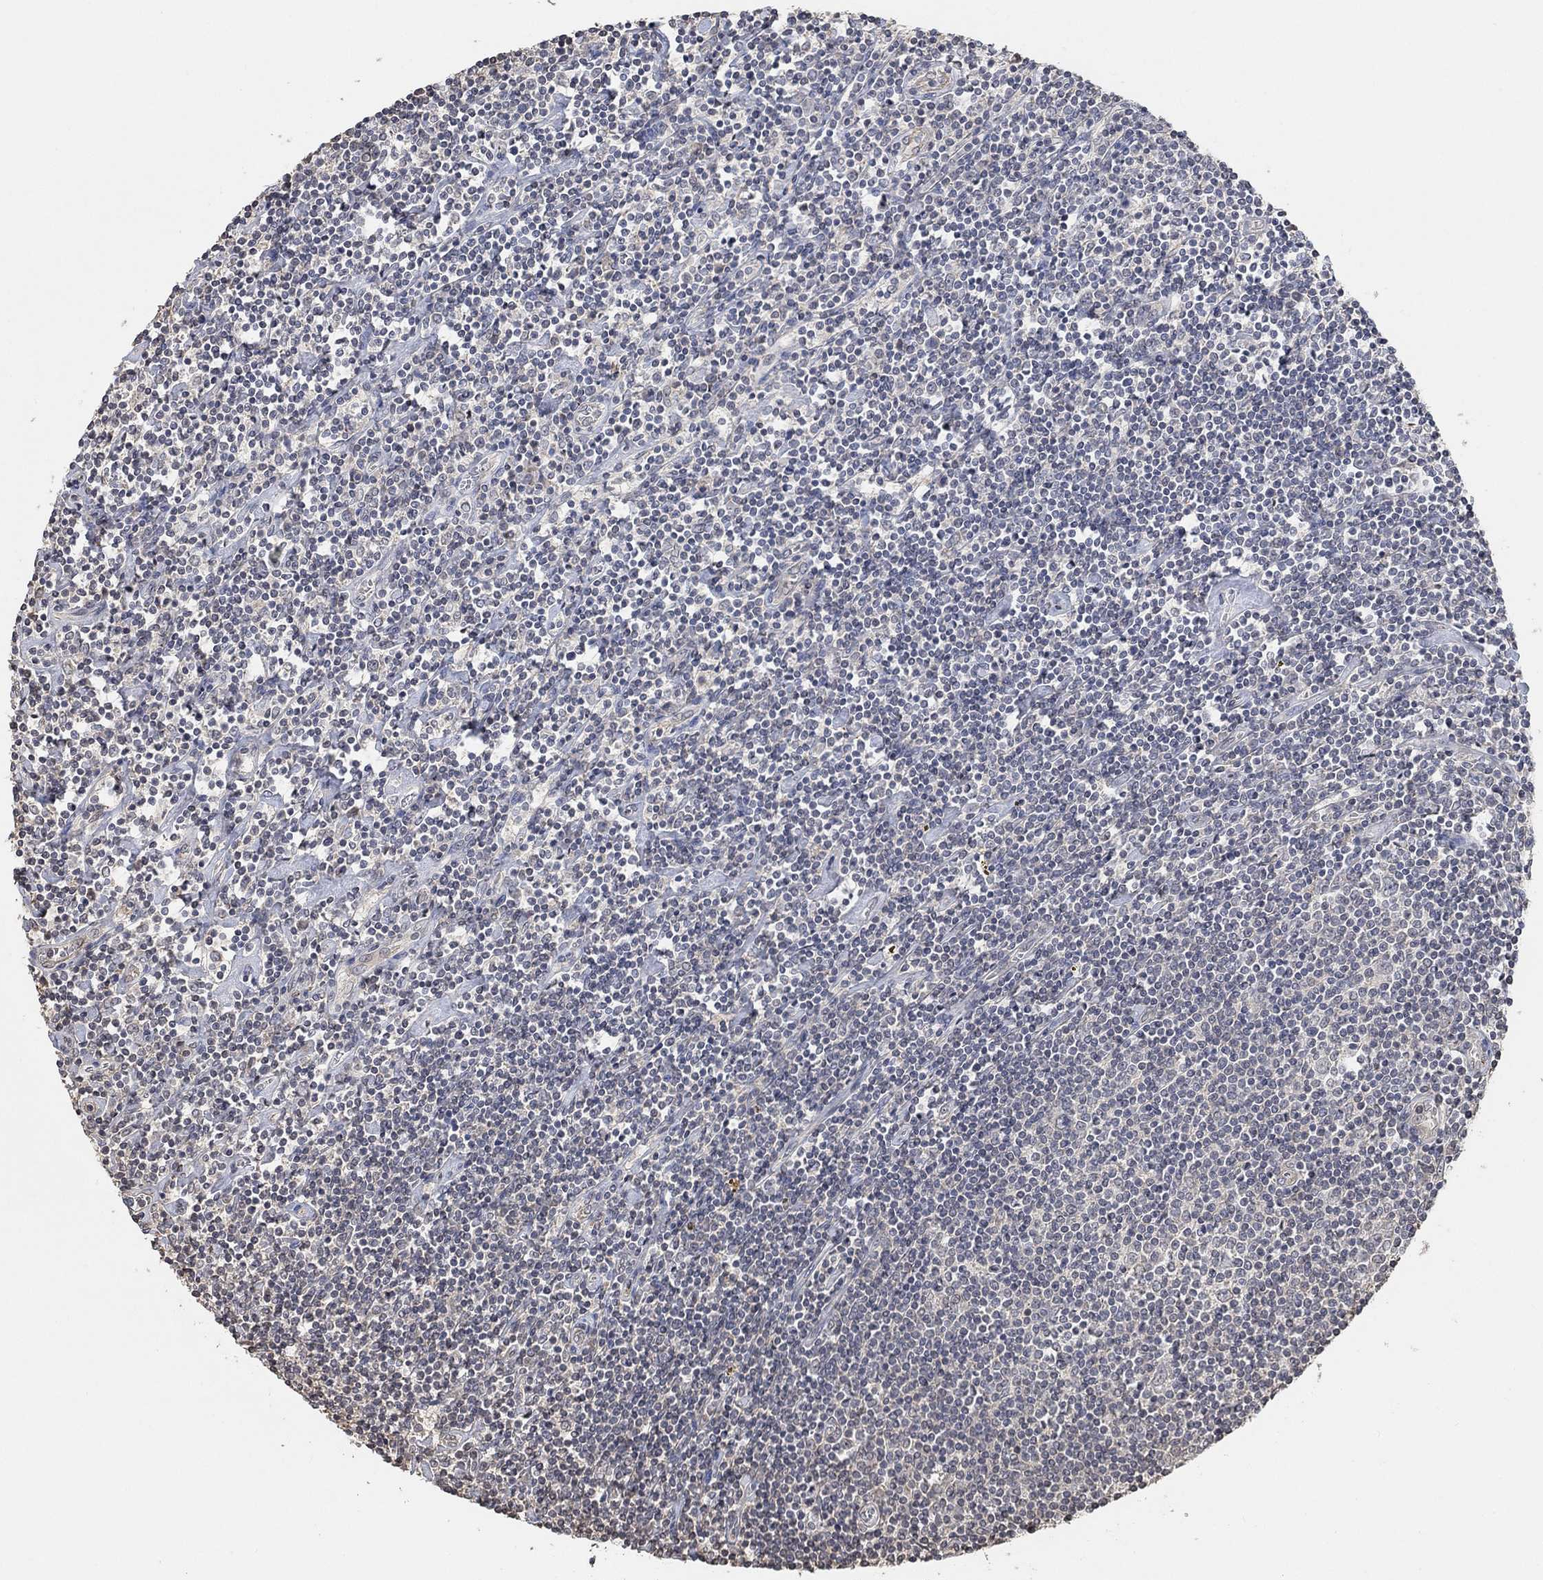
{"staining": {"intensity": "negative", "quantity": "none", "location": "none"}, "tissue": "lymphoma", "cell_type": "Tumor cells", "image_type": "cancer", "snomed": [{"axis": "morphology", "description": "Hodgkin's disease, NOS"}, {"axis": "topography", "description": "Lymph node"}], "caption": "This is an immunohistochemistry (IHC) histopathology image of Hodgkin's disease. There is no expression in tumor cells.", "gene": "UNC5B", "patient": {"sex": "male", "age": 40}}